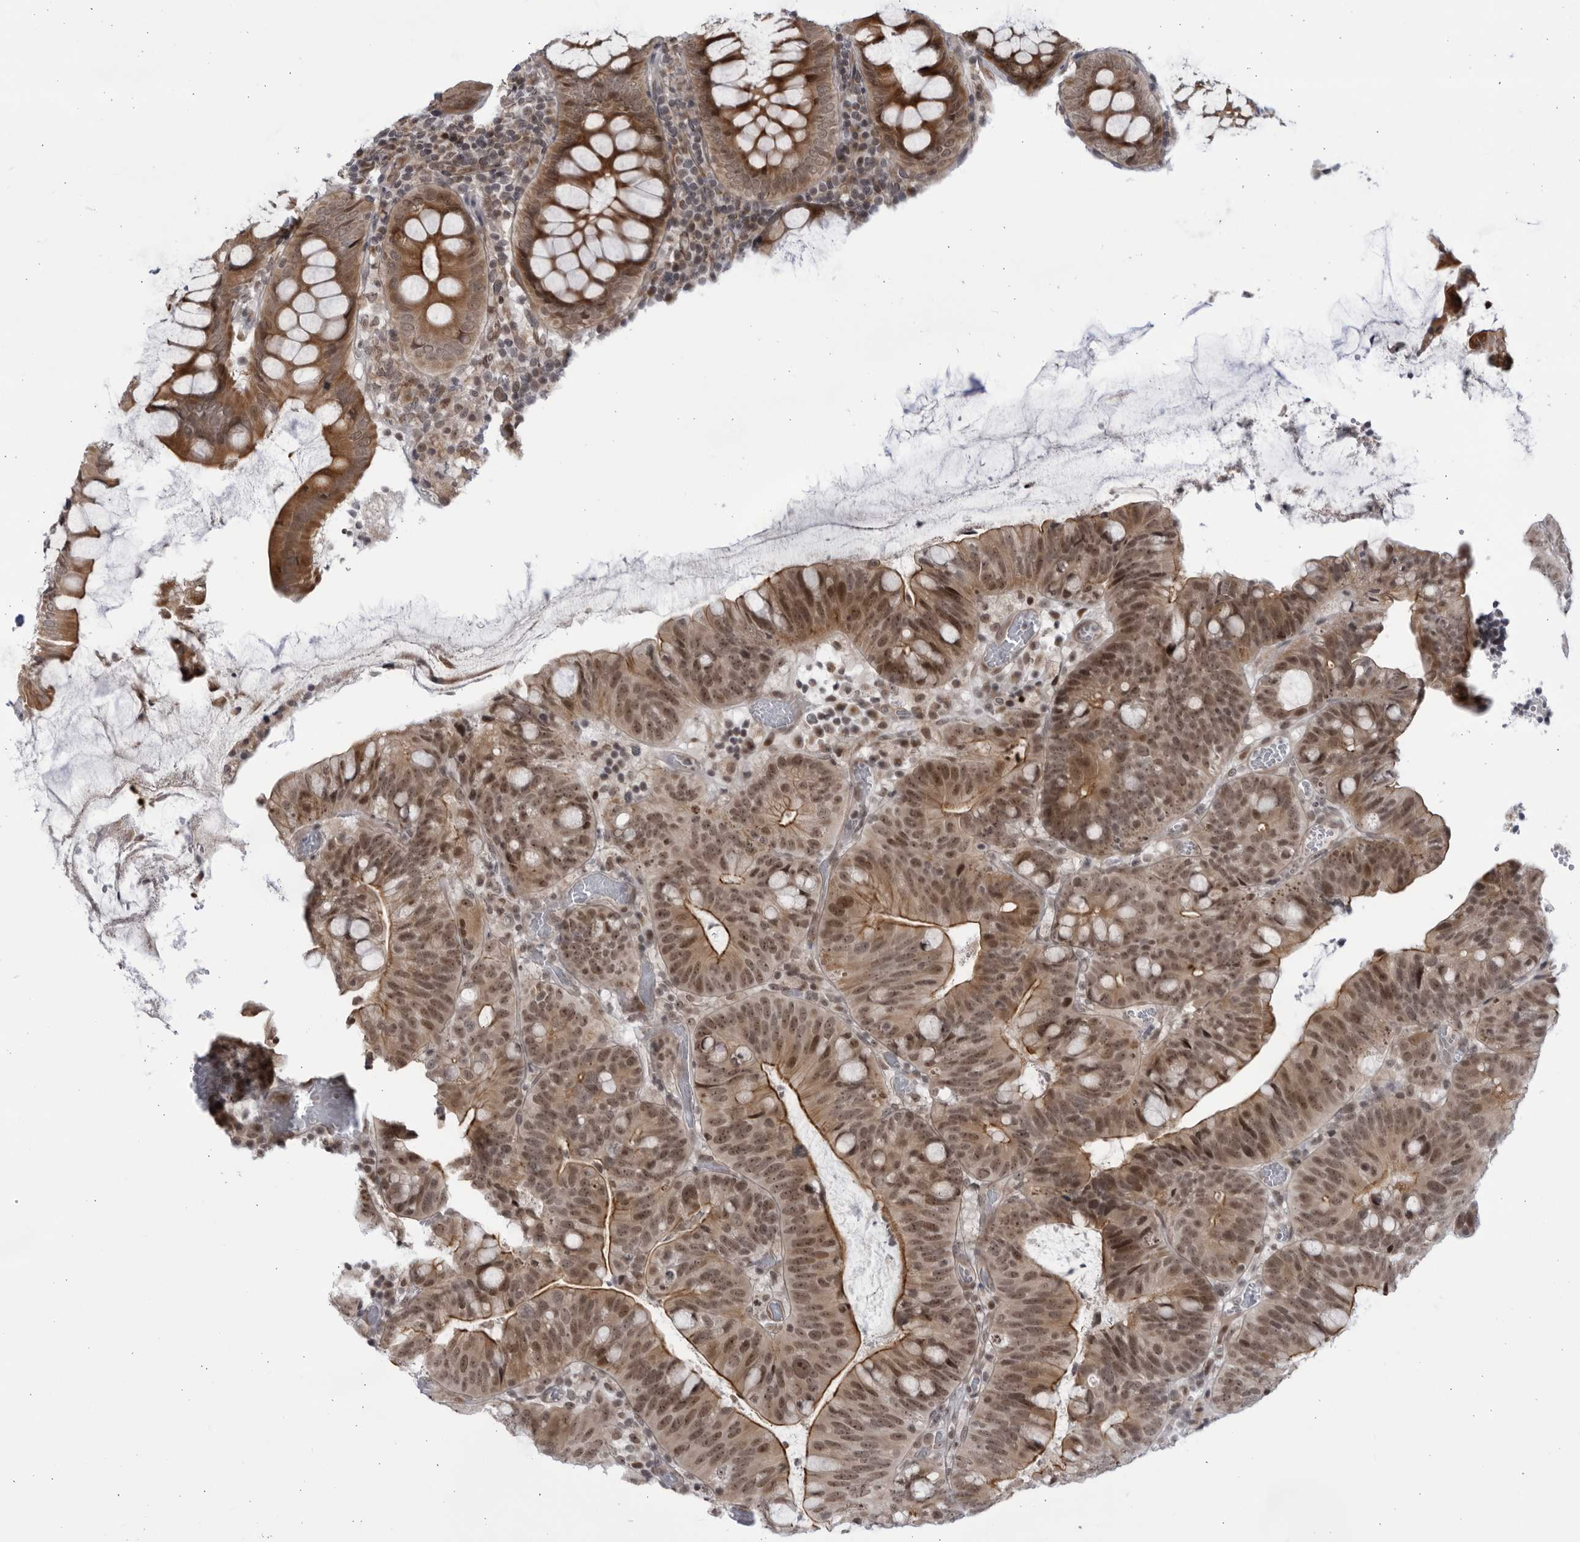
{"staining": {"intensity": "moderate", "quantity": ">75%", "location": "cytoplasmic/membranous,nuclear"}, "tissue": "colorectal cancer", "cell_type": "Tumor cells", "image_type": "cancer", "snomed": [{"axis": "morphology", "description": "Adenocarcinoma, NOS"}, {"axis": "topography", "description": "Colon"}], "caption": "Colorectal adenocarcinoma tissue exhibits moderate cytoplasmic/membranous and nuclear positivity in approximately >75% of tumor cells, visualized by immunohistochemistry.", "gene": "ITGB3BP", "patient": {"sex": "female", "age": 66}}